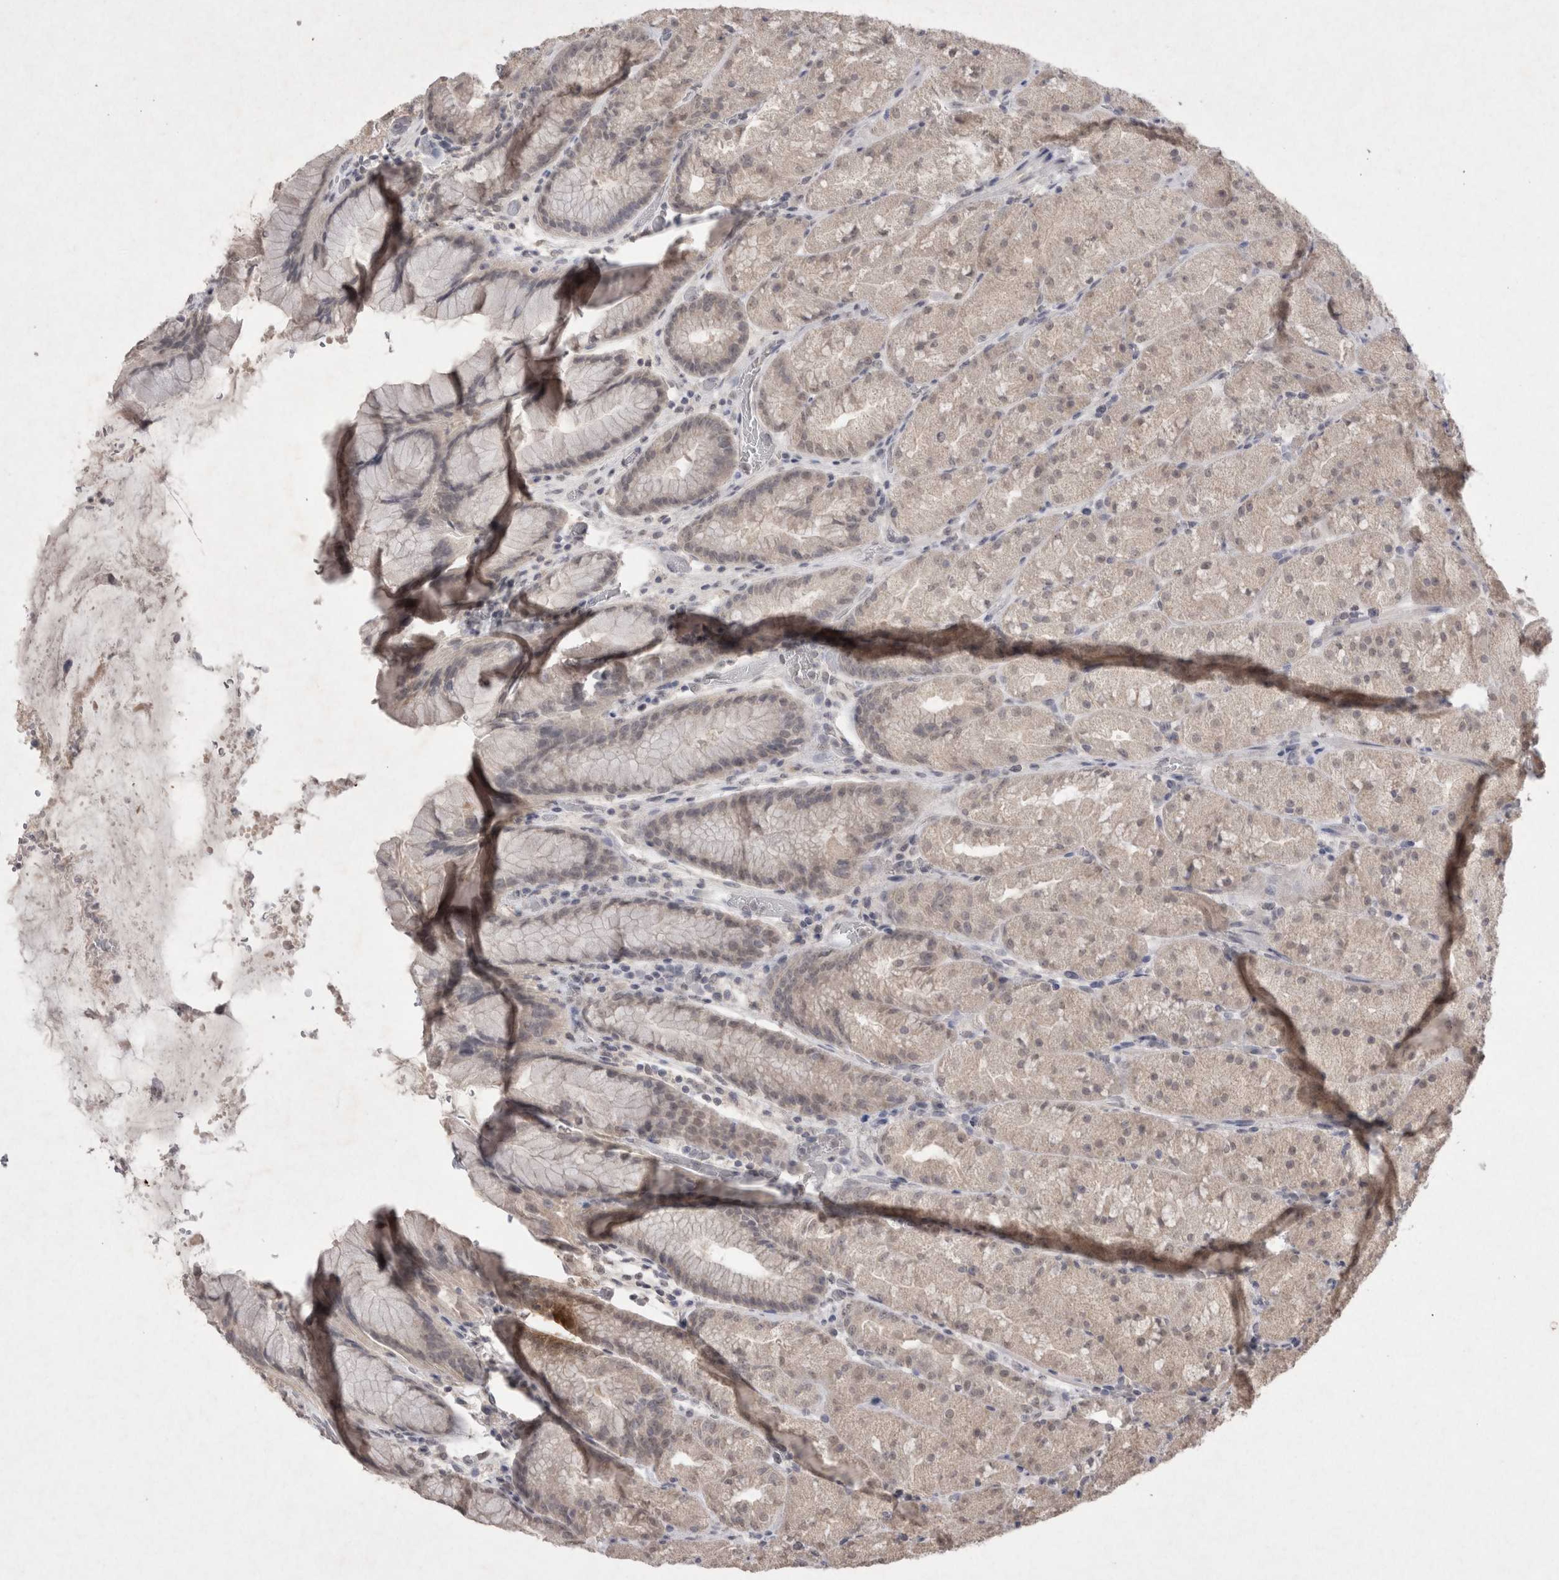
{"staining": {"intensity": "weak", "quantity": "25%-75%", "location": "cytoplasmic/membranous"}, "tissue": "stomach", "cell_type": "Glandular cells", "image_type": "normal", "snomed": [{"axis": "morphology", "description": "Normal tissue, NOS"}, {"axis": "topography", "description": "Stomach, upper"}, {"axis": "topography", "description": "Stomach"}], "caption": "This photomicrograph exhibits immunohistochemistry (IHC) staining of normal human stomach, with low weak cytoplasmic/membranous staining in approximately 25%-75% of glandular cells.", "gene": "LYVE1", "patient": {"sex": "male", "age": 48}}